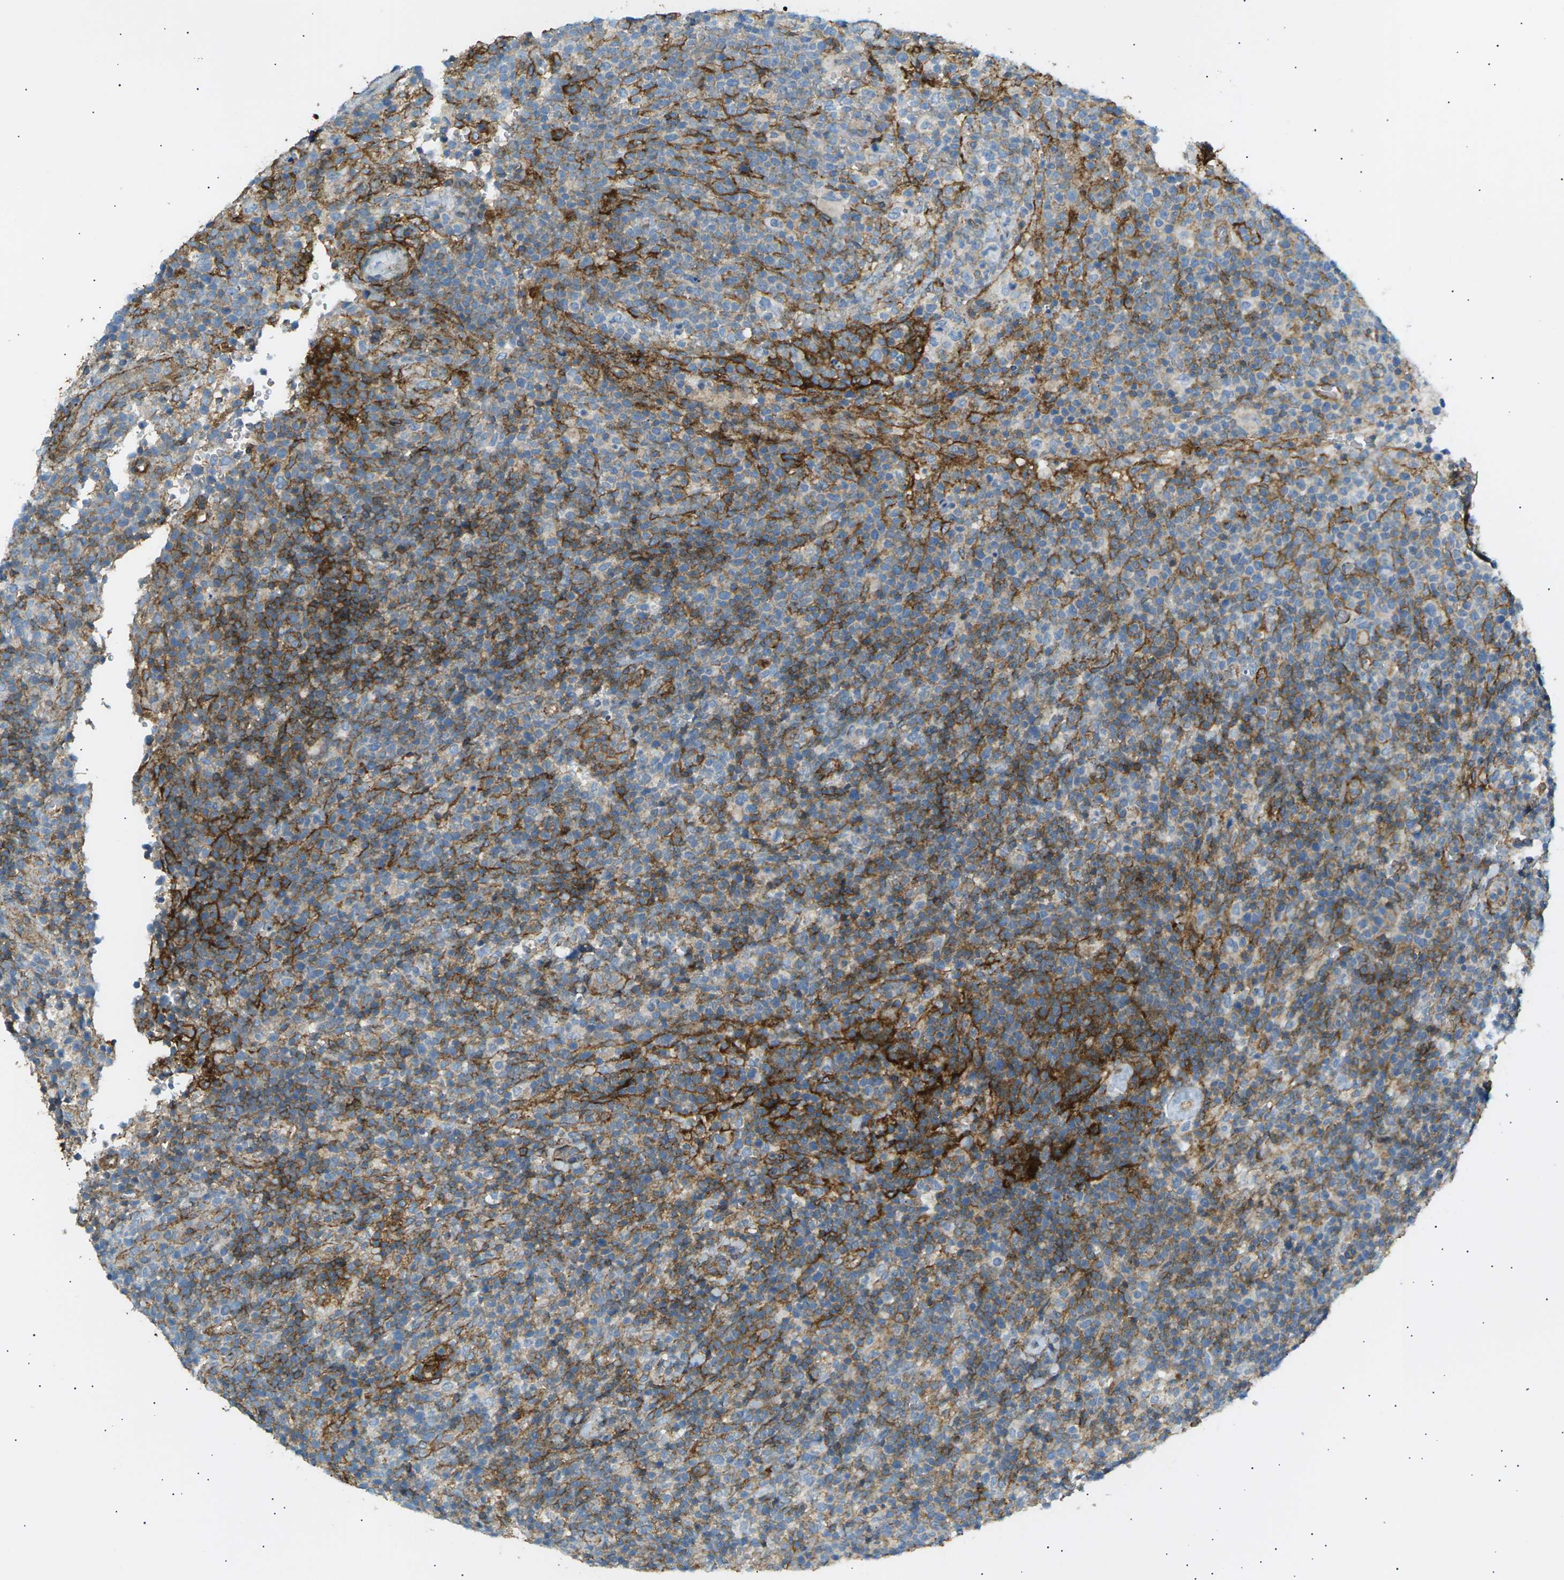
{"staining": {"intensity": "negative", "quantity": "none", "location": "none"}, "tissue": "lymphoma", "cell_type": "Tumor cells", "image_type": "cancer", "snomed": [{"axis": "morphology", "description": "Malignant lymphoma, non-Hodgkin's type, High grade"}, {"axis": "topography", "description": "Lymph node"}], "caption": "IHC histopathology image of neoplastic tissue: human lymphoma stained with DAB shows no significant protein positivity in tumor cells.", "gene": "ATP2B4", "patient": {"sex": "male", "age": 61}}